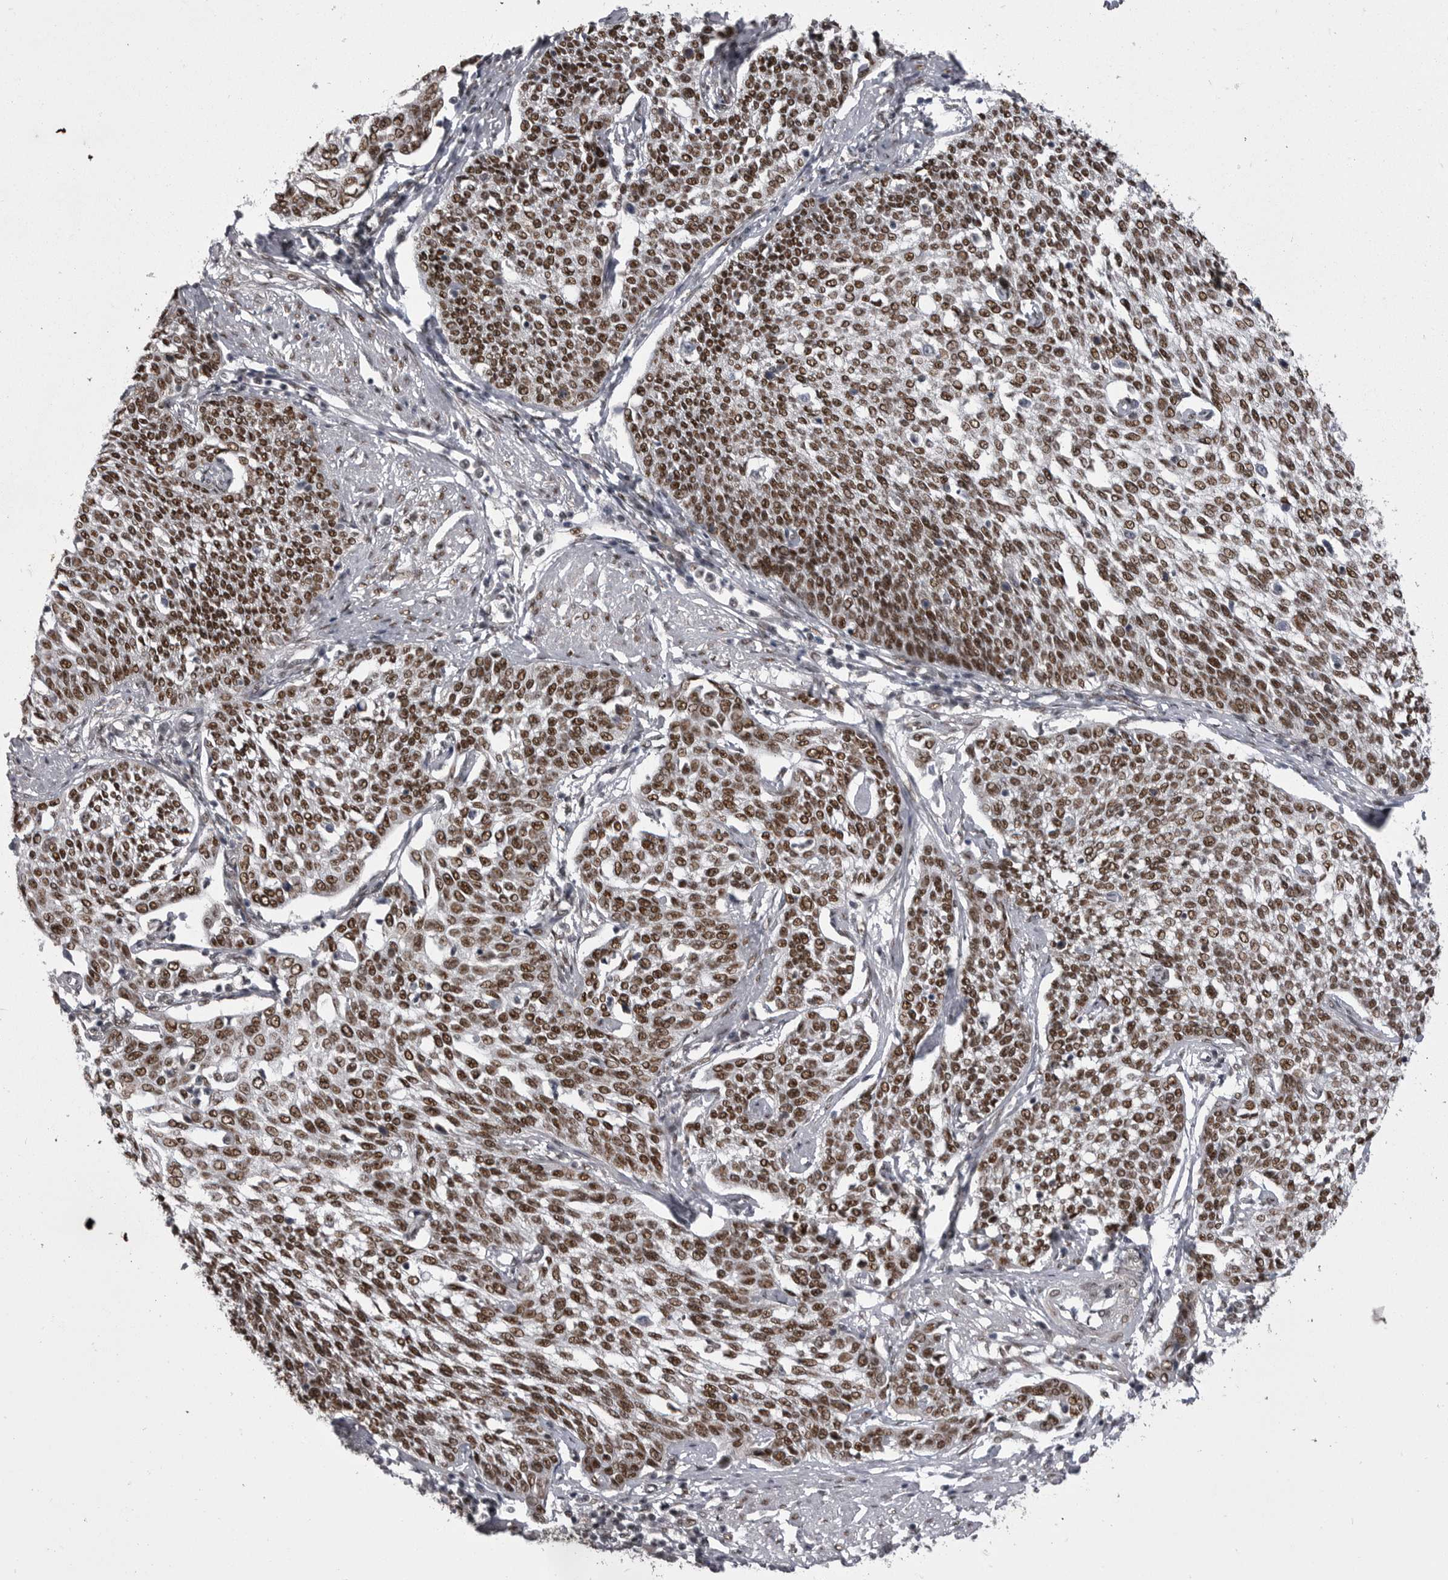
{"staining": {"intensity": "strong", "quantity": ">75%", "location": "nuclear"}, "tissue": "cervical cancer", "cell_type": "Tumor cells", "image_type": "cancer", "snomed": [{"axis": "morphology", "description": "Squamous cell carcinoma, NOS"}, {"axis": "topography", "description": "Cervix"}], "caption": "This is a micrograph of immunohistochemistry staining of cervical cancer, which shows strong positivity in the nuclear of tumor cells.", "gene": "MEPCE", "patient": {"sex": "female", "age": 34}}